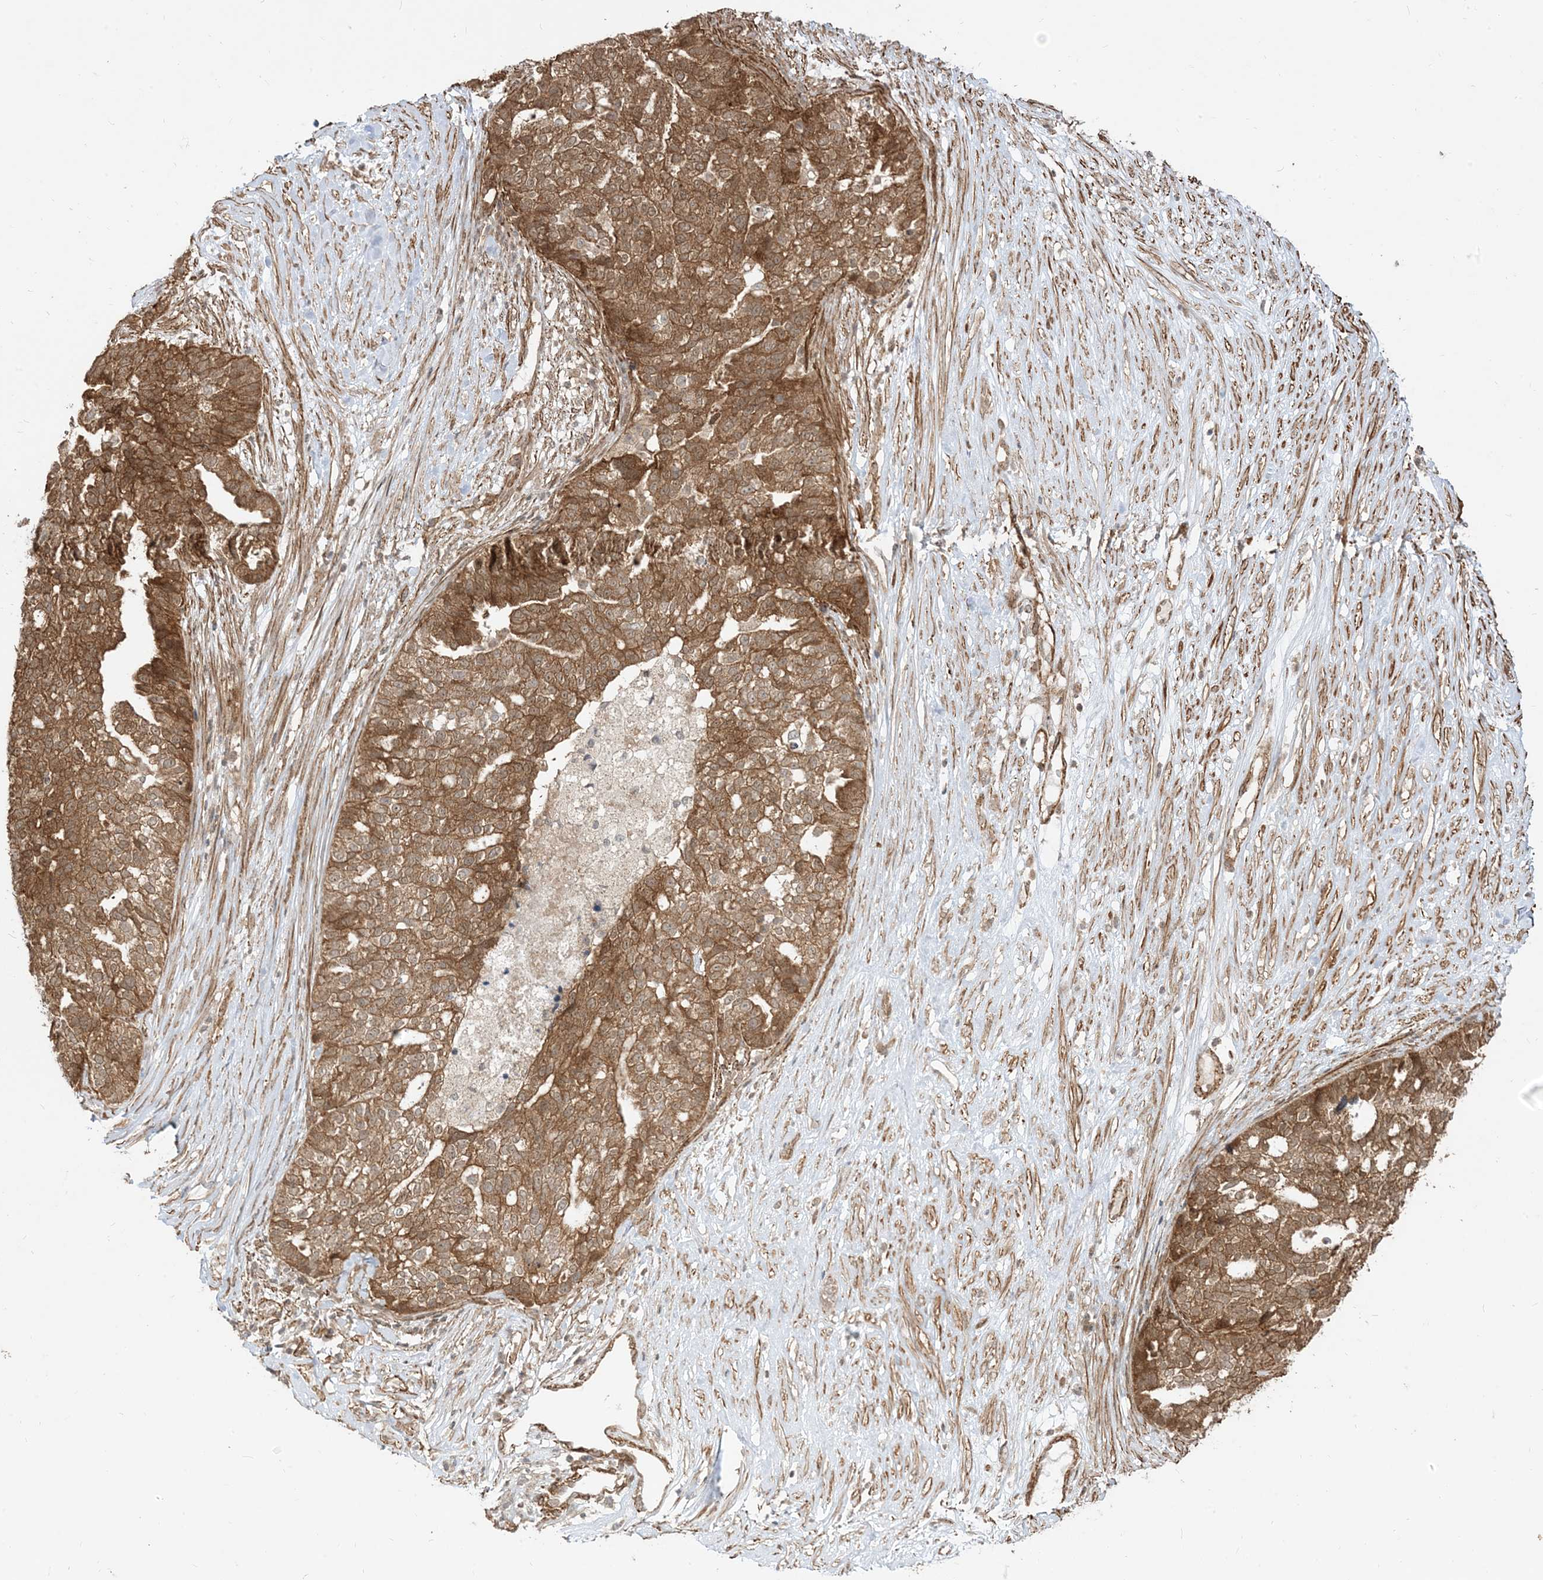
{"staining": {"intensity": "strong", "quantity": ">75%", "location": "cytoplasmic/membranous"}, "tissue": "ovarian cancer", "cell_type": "Tumor cells", "image_type": "cancer", "snomed": [{"axis": "morphology", "description": "Cystadenocarcinoma, serous, NOS"}, {"axis": "topography", "description": "Ovary"}], "caption": "Protein expression analysis of ovarian serous cystadenocarcinoma reveals strong cytoplasmic/membranous positivity in about >75% of tumor cells.", "gene": "TBCC", "patient": {"sex": "female", "age": 59}}